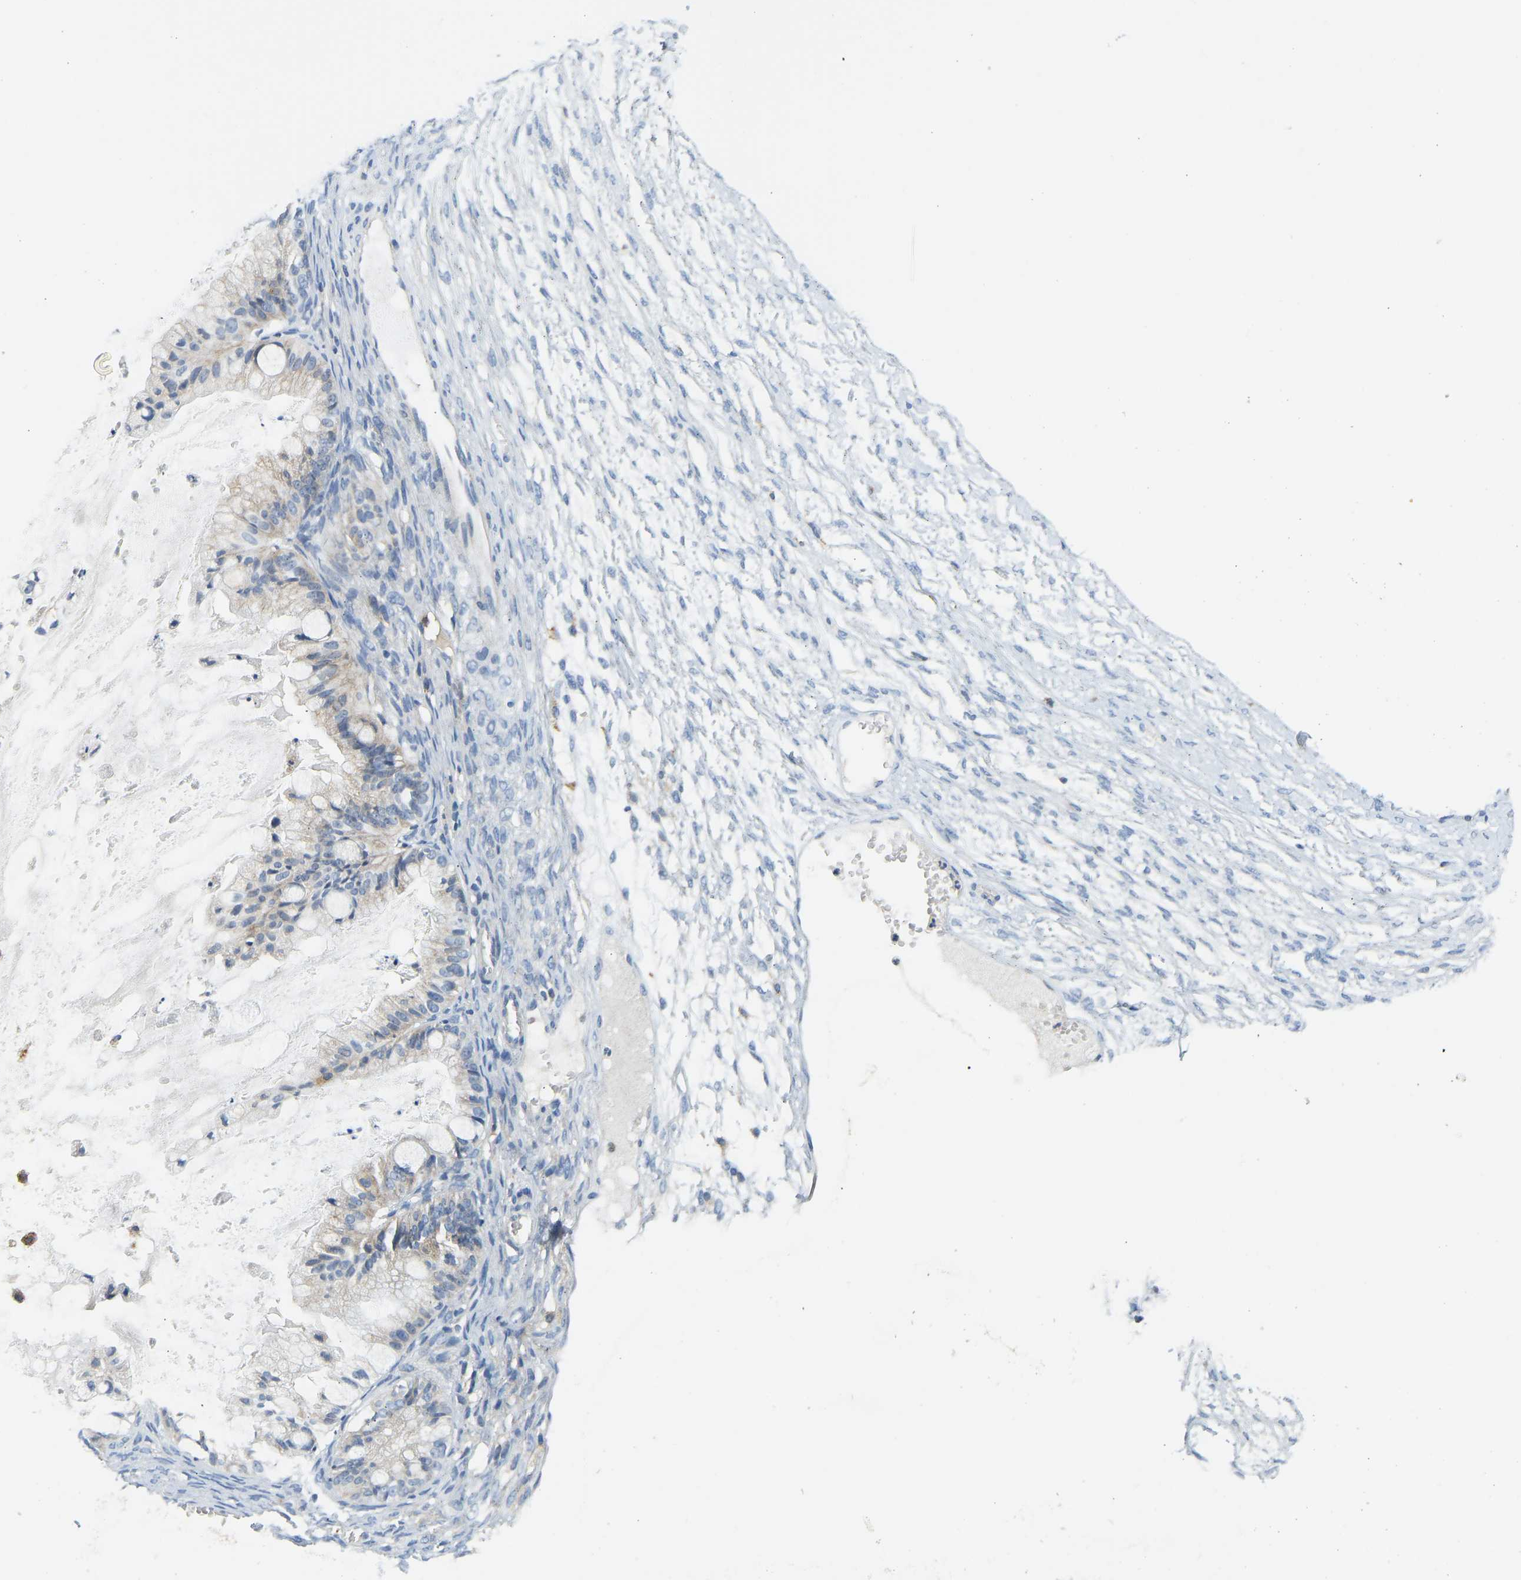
{"staining": {"intensity": "weak", "quantity": "<25%", "location": "cytoplasmic/membranous"}, "tissue": "ovarian cancer", "cell_type": "Tumor cells", "image_type": "cancer", "snomed": [{"axis": "morphology", "description": "Cystadenocarcinoma, mucinous, NOS"}, {"axis": "topography", "description": "Ovary"}], "caption": "DAB immunohistochemical staining of human mucinous cystadenocarcinoma (ovarian) demonstrates no significant positivity in tumor cells.", "gene": "ATP6V1E1", "patient": {"sex": "female", "age": 57}}